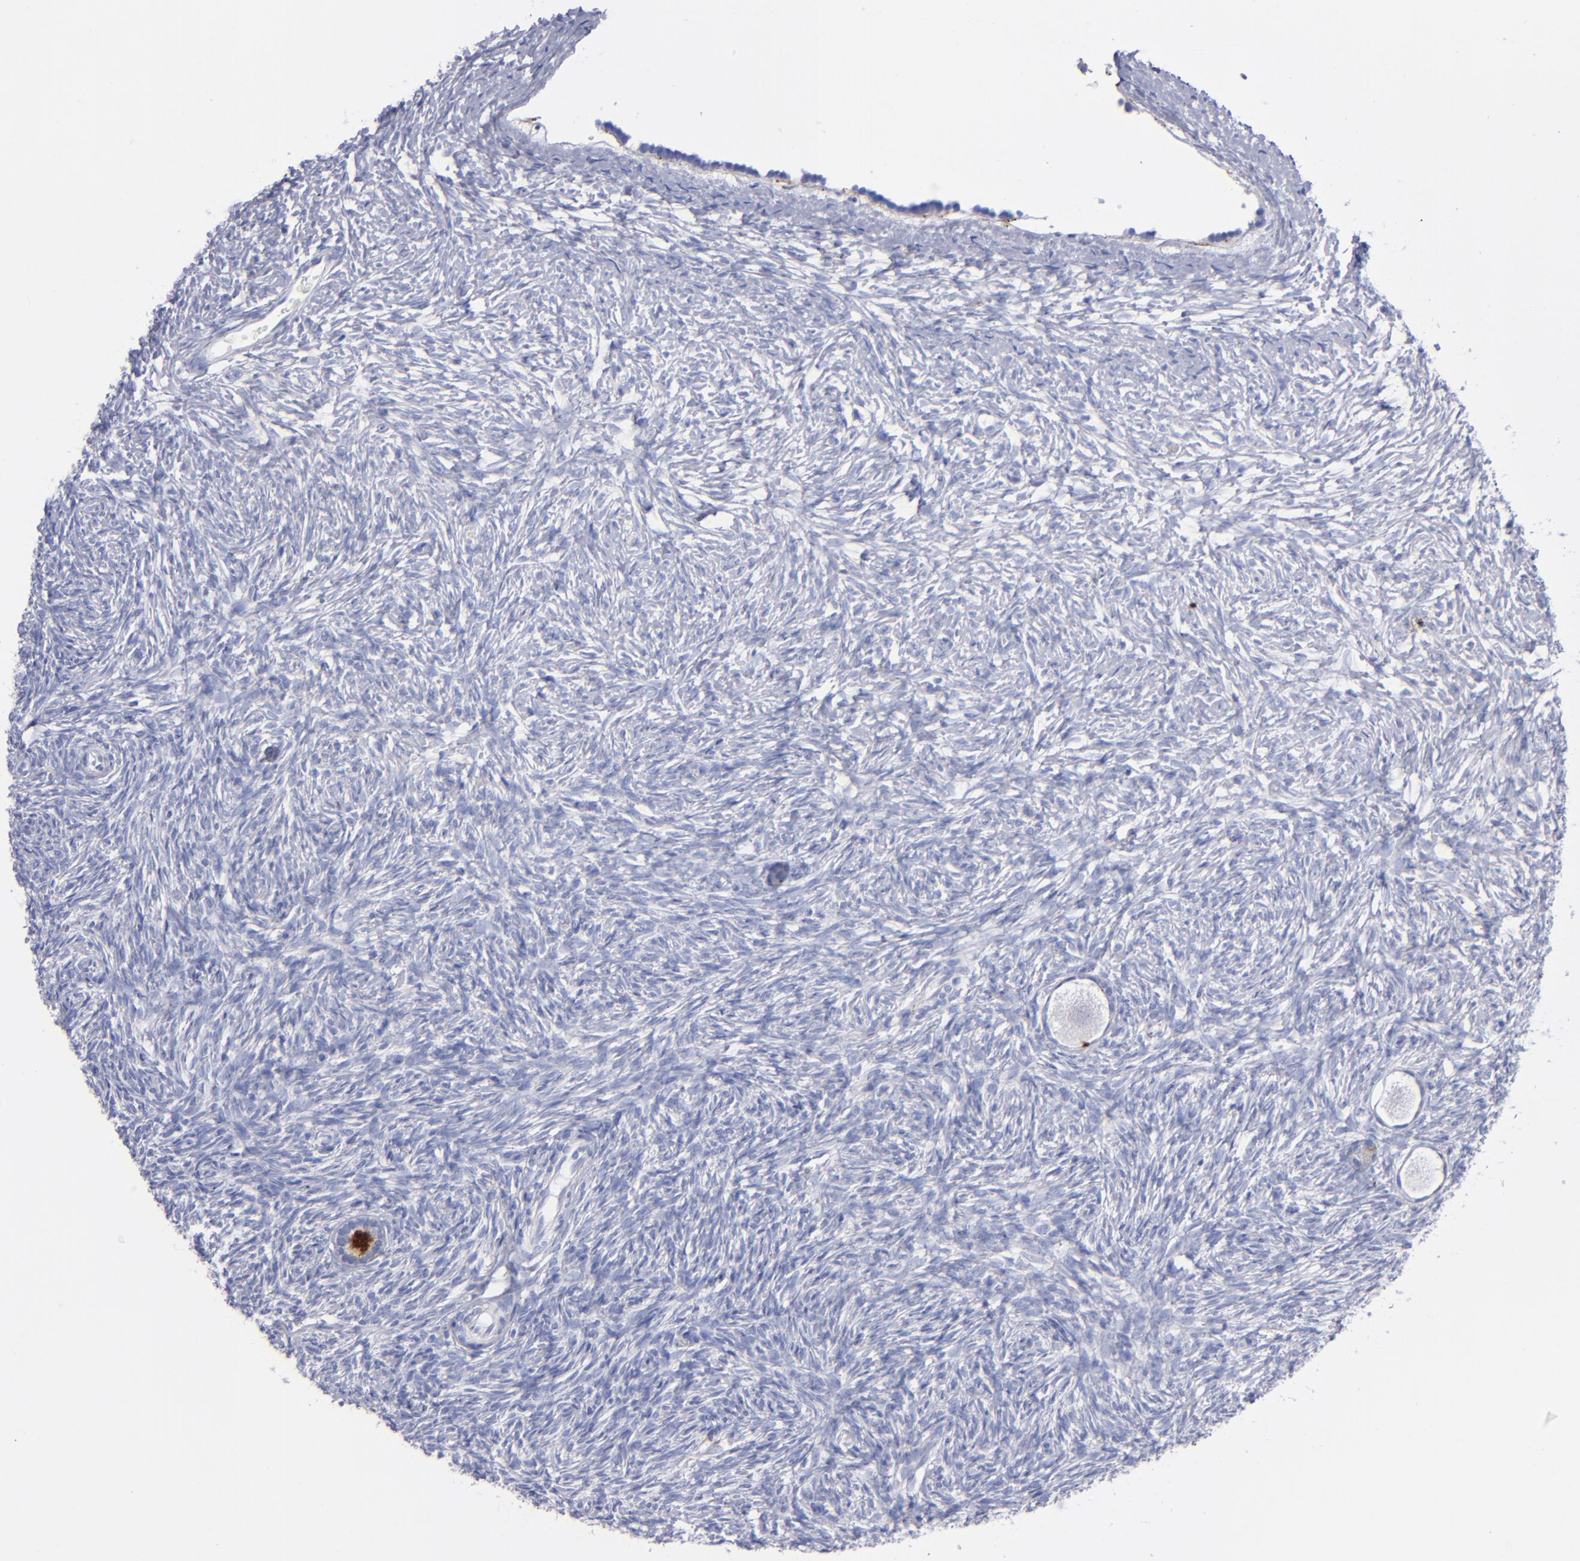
{"staining": {"intensity": "weak", "quantity": "<25%", "location": "cytoplasmic/membranous"}, "tissue": "ovary", "cell_type": "Follicle cells", "image_type": "normal", "snomed": [{"axis": "morphology", "description": "Normal tissue, NOS"}, {"axis": "topography", "description": "Ovary"}], "caption": "Histopathology image shows no significant protein staining in follicle cells of normal ovary. (DAB (3,3'-diaminobenzidine) IHC, high magnification).", "gene": "MFGE8", "patient": {"sex": "female", "age": 35}}